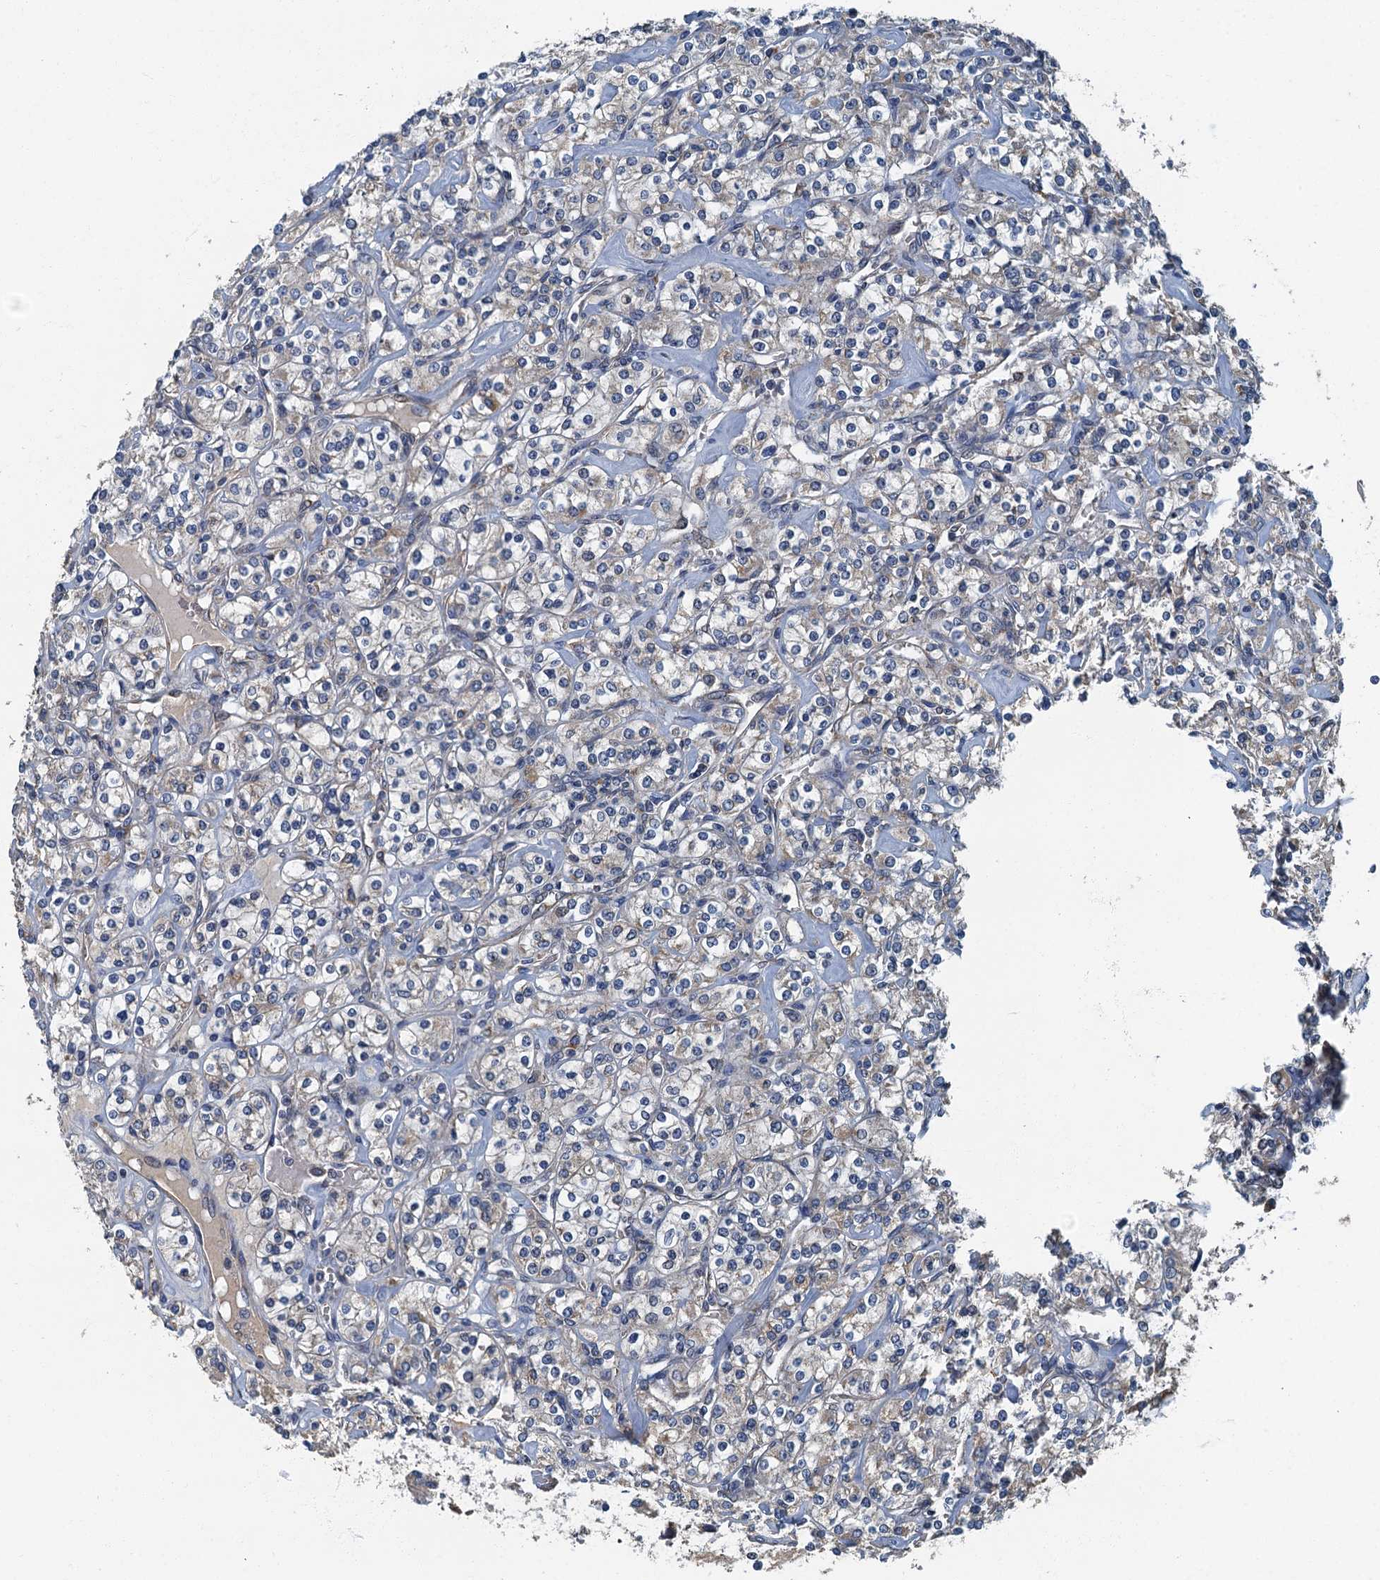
{"staining": {"intensity": "weak", "quantity": "<25%", "location": "cytoplasmic/membranous"}, "tissue": "renal cancer", "cell_type": "Tumor cells", "image_type": "cancer", "snomed": [{"axis": "morphology", "description": "Adenocarcinoma, NOS"}, {"axis": "topography", "description": "Kidney"}], "caption": "The micrograph reveals no staining of tumor cells in renal adenocarcinoma. (IHC, brightfield microscopy, high magnification).", "gene": "DDX49", "patient": {"sex": "male", "age": 77}}